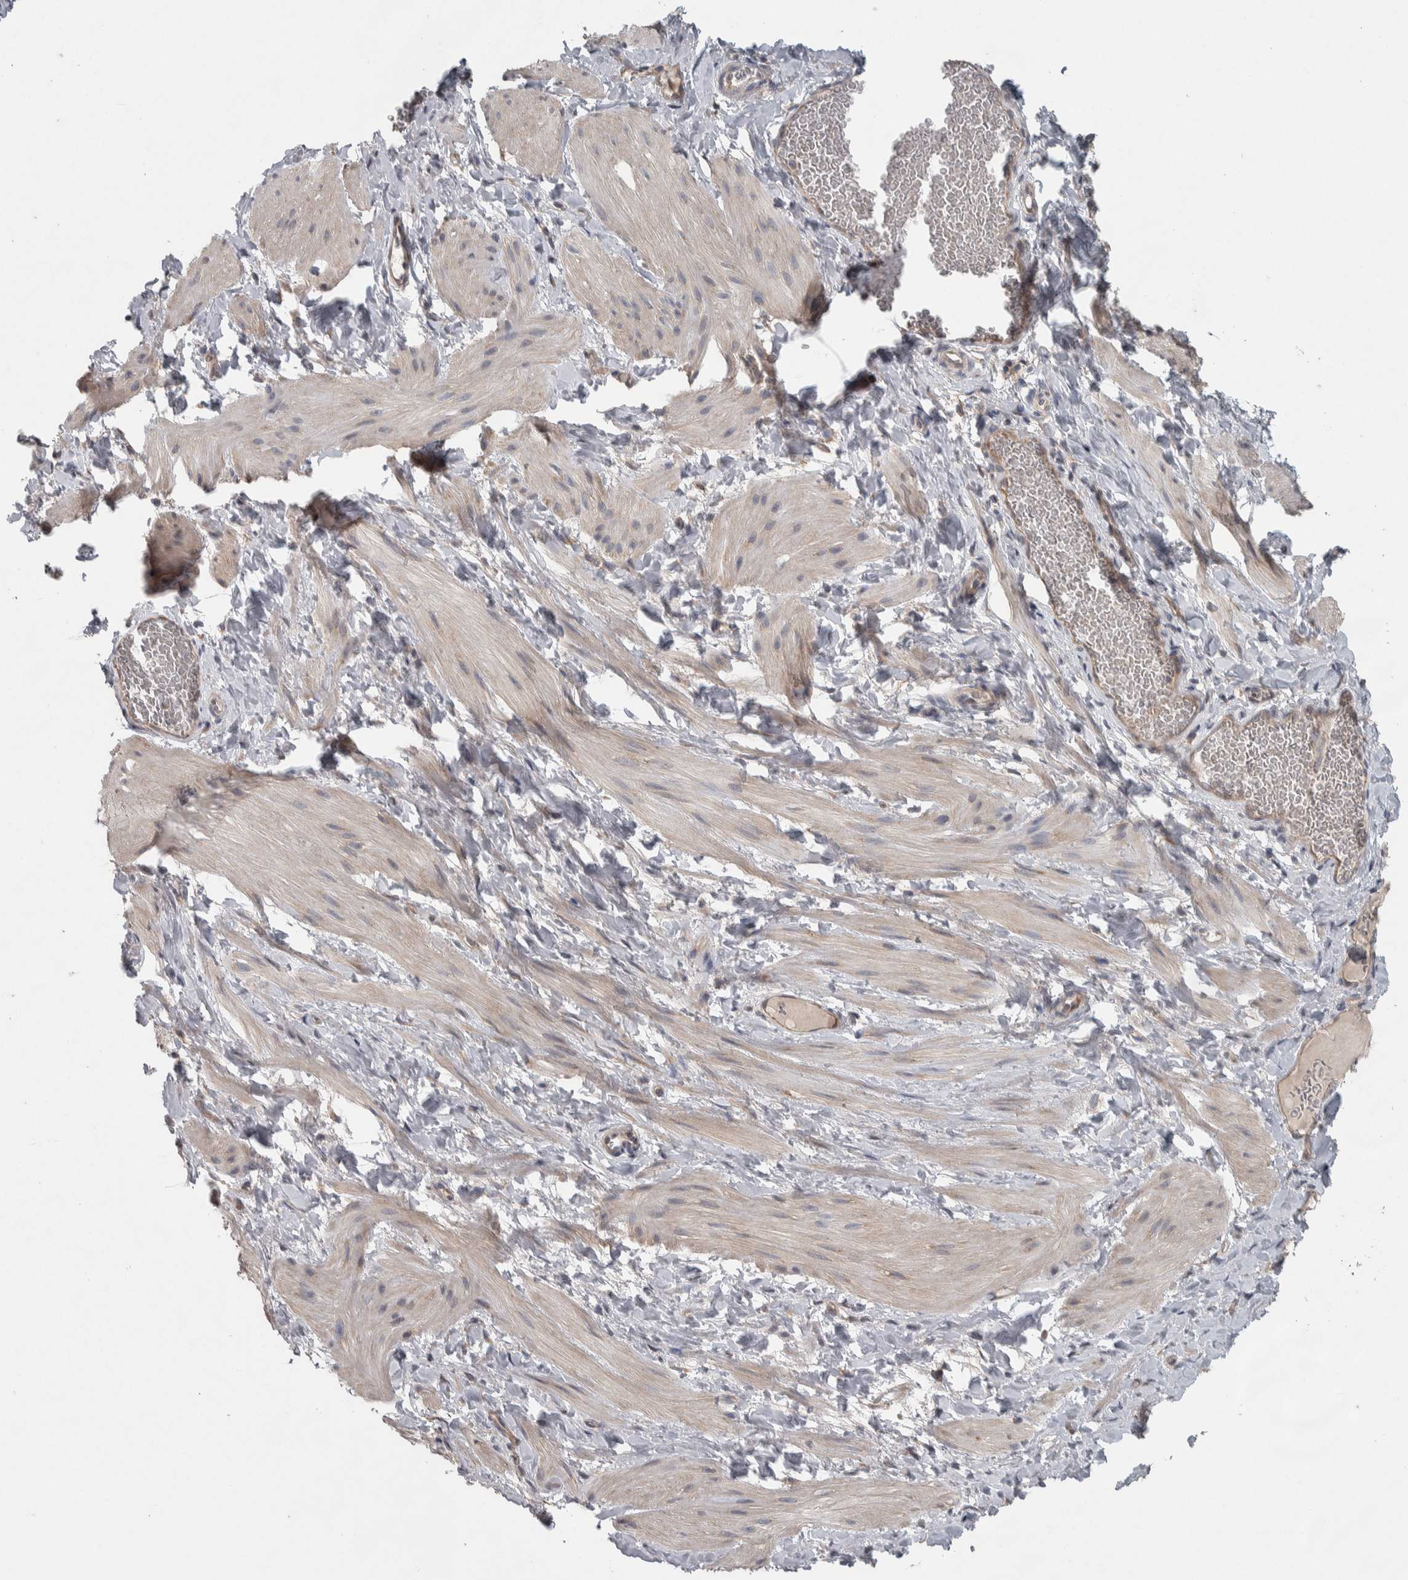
{"staining": {"intensity": "moderate", "quantity": "25%-75%", "location": "cytoplasmic/membranous"}, "tissue": "smooth muscle", "cell_type": "Smooth muscle cells", "image_type": "normal", "snomed": [{"axis": "morphology", "description": "Normal tissue, NOS"}, {"axis": "topography", "description": "Smooth muscle"}], "caption": "Protein staining exhibits moderate cytoplasmic/membranous staining in about 25%-75% of smooth muscle cells in benign smooth muscle. (Stains: DAB in brown, nuclei in blue, Microscopy: brightfield microscopy at high magnification).", "gene": "SRP68", "patient": {"sex": "male", "age": 16}}